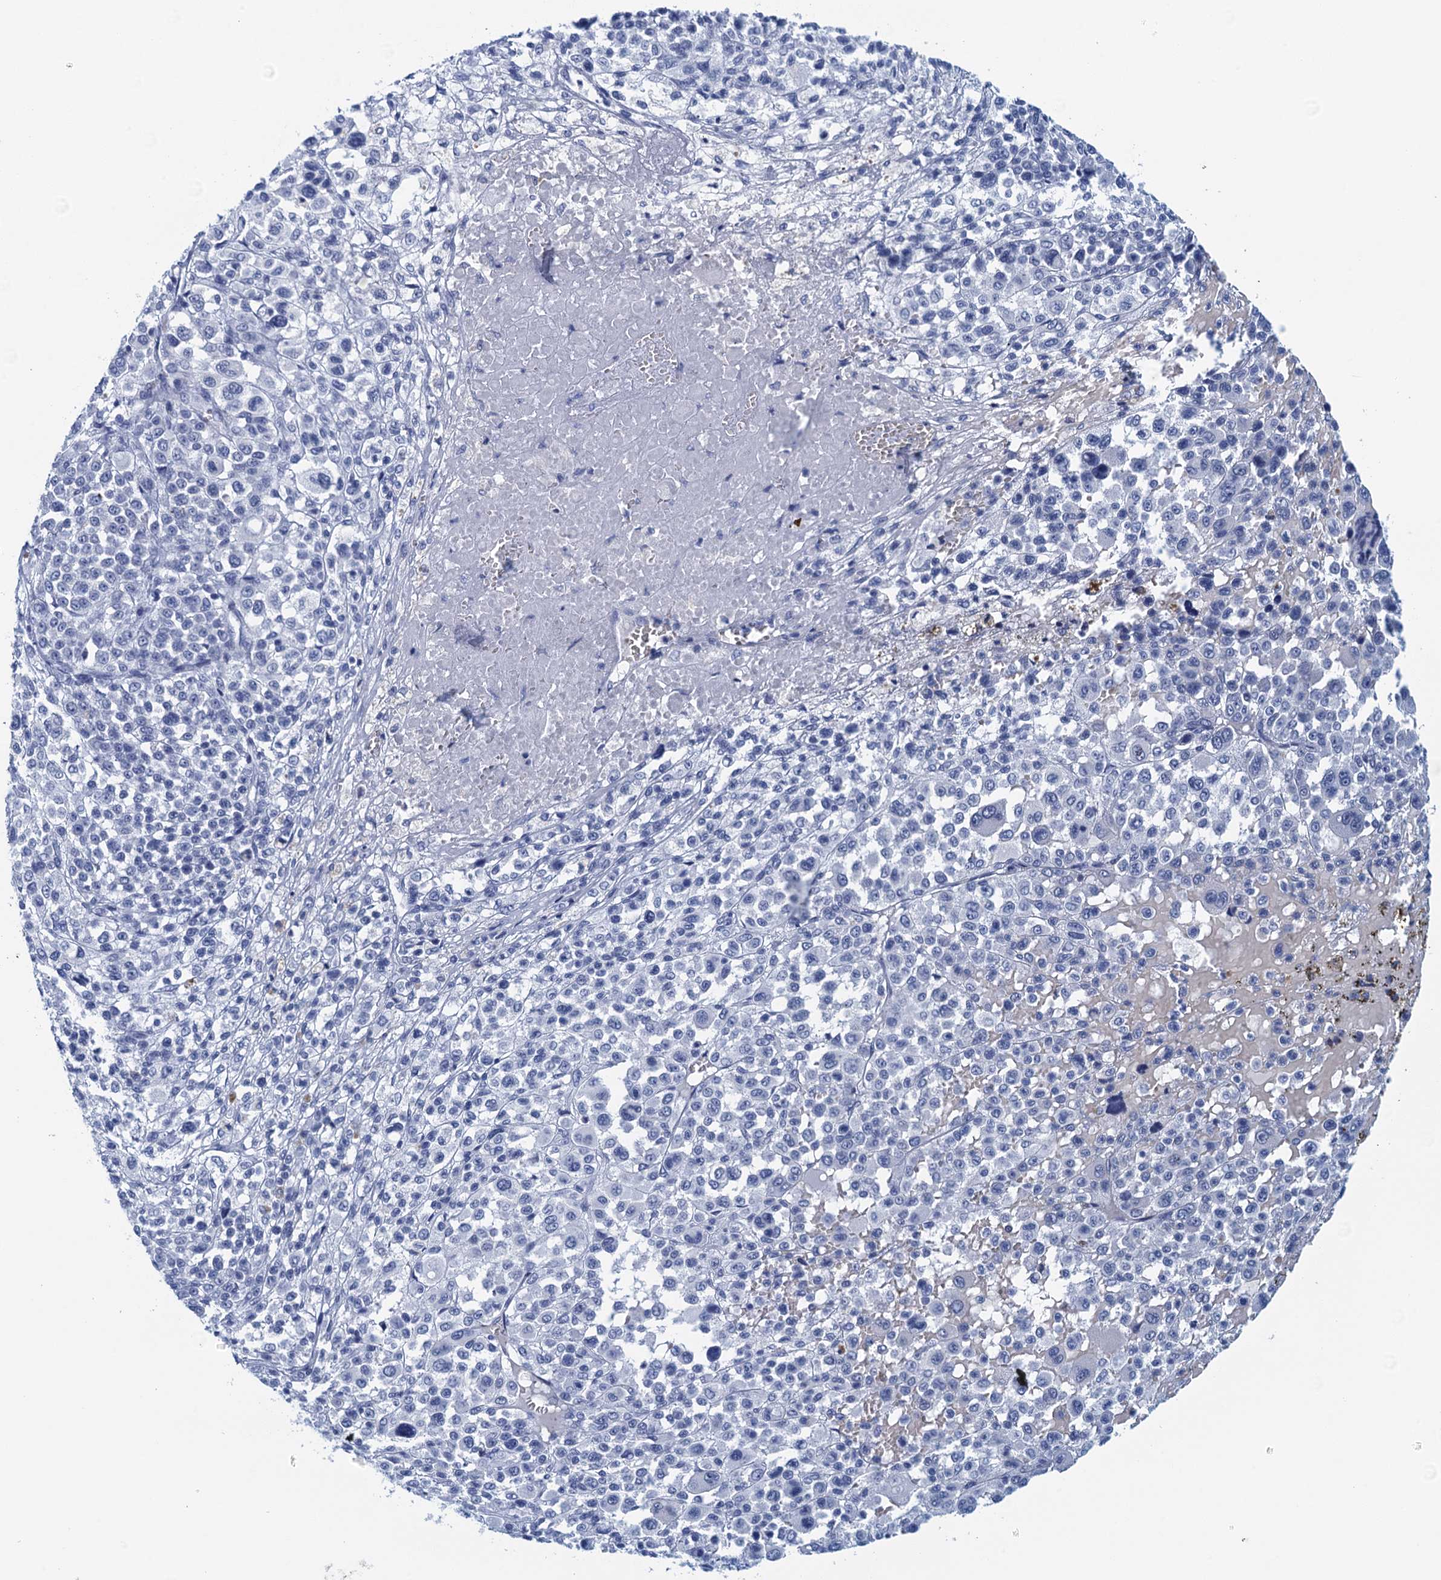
{"staining": {"intensity": "negative", "quantity": "none", "location": "none"}, "tissue": "melanoma", "cell_type": "Tumor cells", "image_type": "cancer", "snomed": [{"axis": "morphology", "description": "Malignant melanoma, Metastatic site"}, {"axis": "topography", "description": "Skin"}], "caption": "DAB immunohistochemical staining of malignant melanoma (metastatic site) demonstrates no significant staining in tumor cells.", "gene": "CYP51A1", "patient": {"sex": "female", "age": 74}}